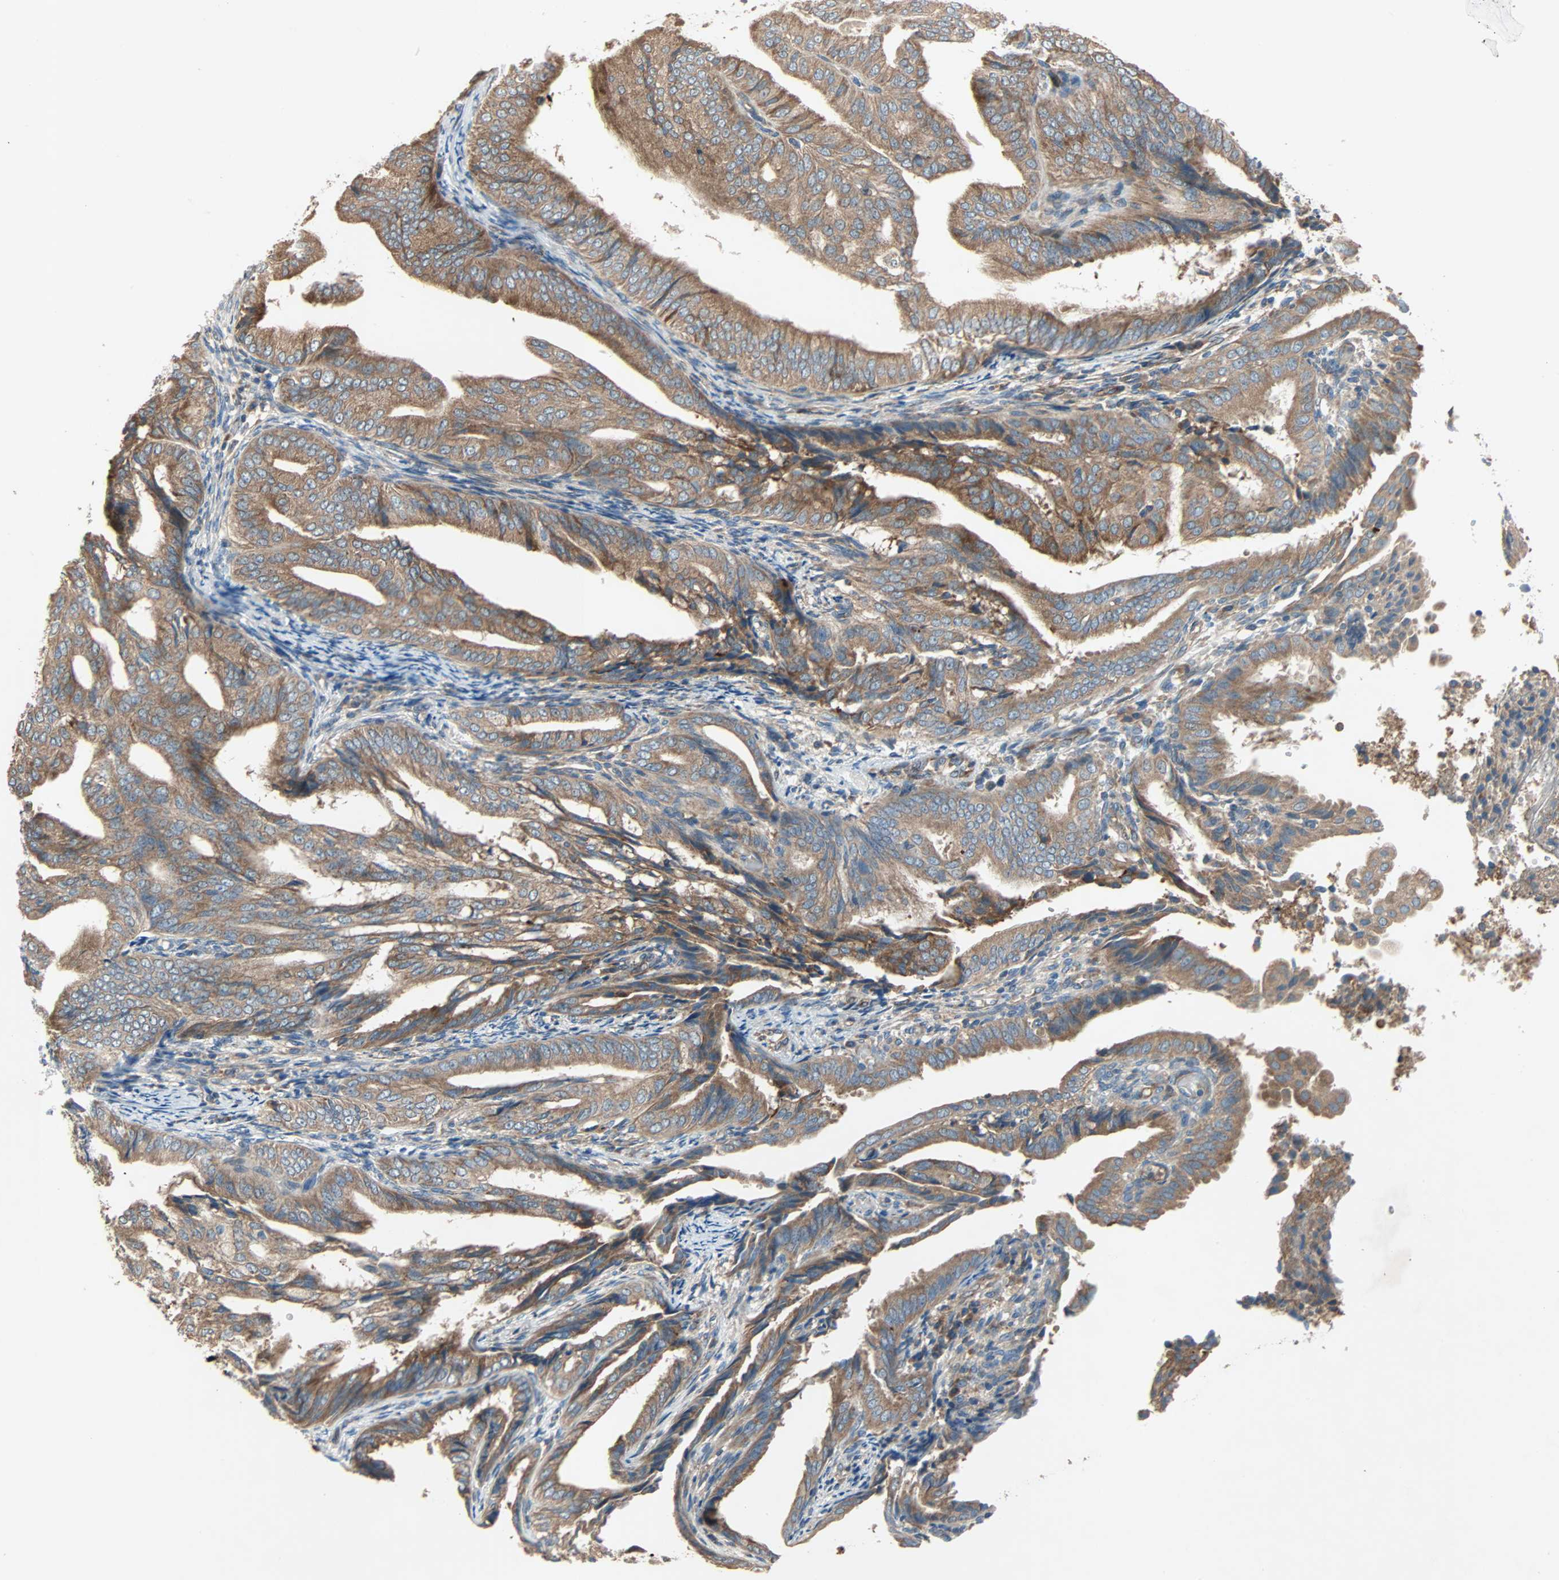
{"staining": {"intensity": "moderate", "quantity": ">75%", "location": "cytoplasmic/membranous"}, "tissue": "endometrial cancer", "cell_type": "Tumor cells", "image_type": "cancer", "snomed": [{"axis": "morphology", "description": "Adenocarcinoma, NOS"}, {"axis": "topography", "description": "Endometrium"}], "caption": "A histopathology image of endometrial cancer stained for a protein demonstrates moderate cytoplasmic/membranous brown staining in tumor cells.", "gene": "XYLT1", "patient": {"sex": "female", "age": 58}}